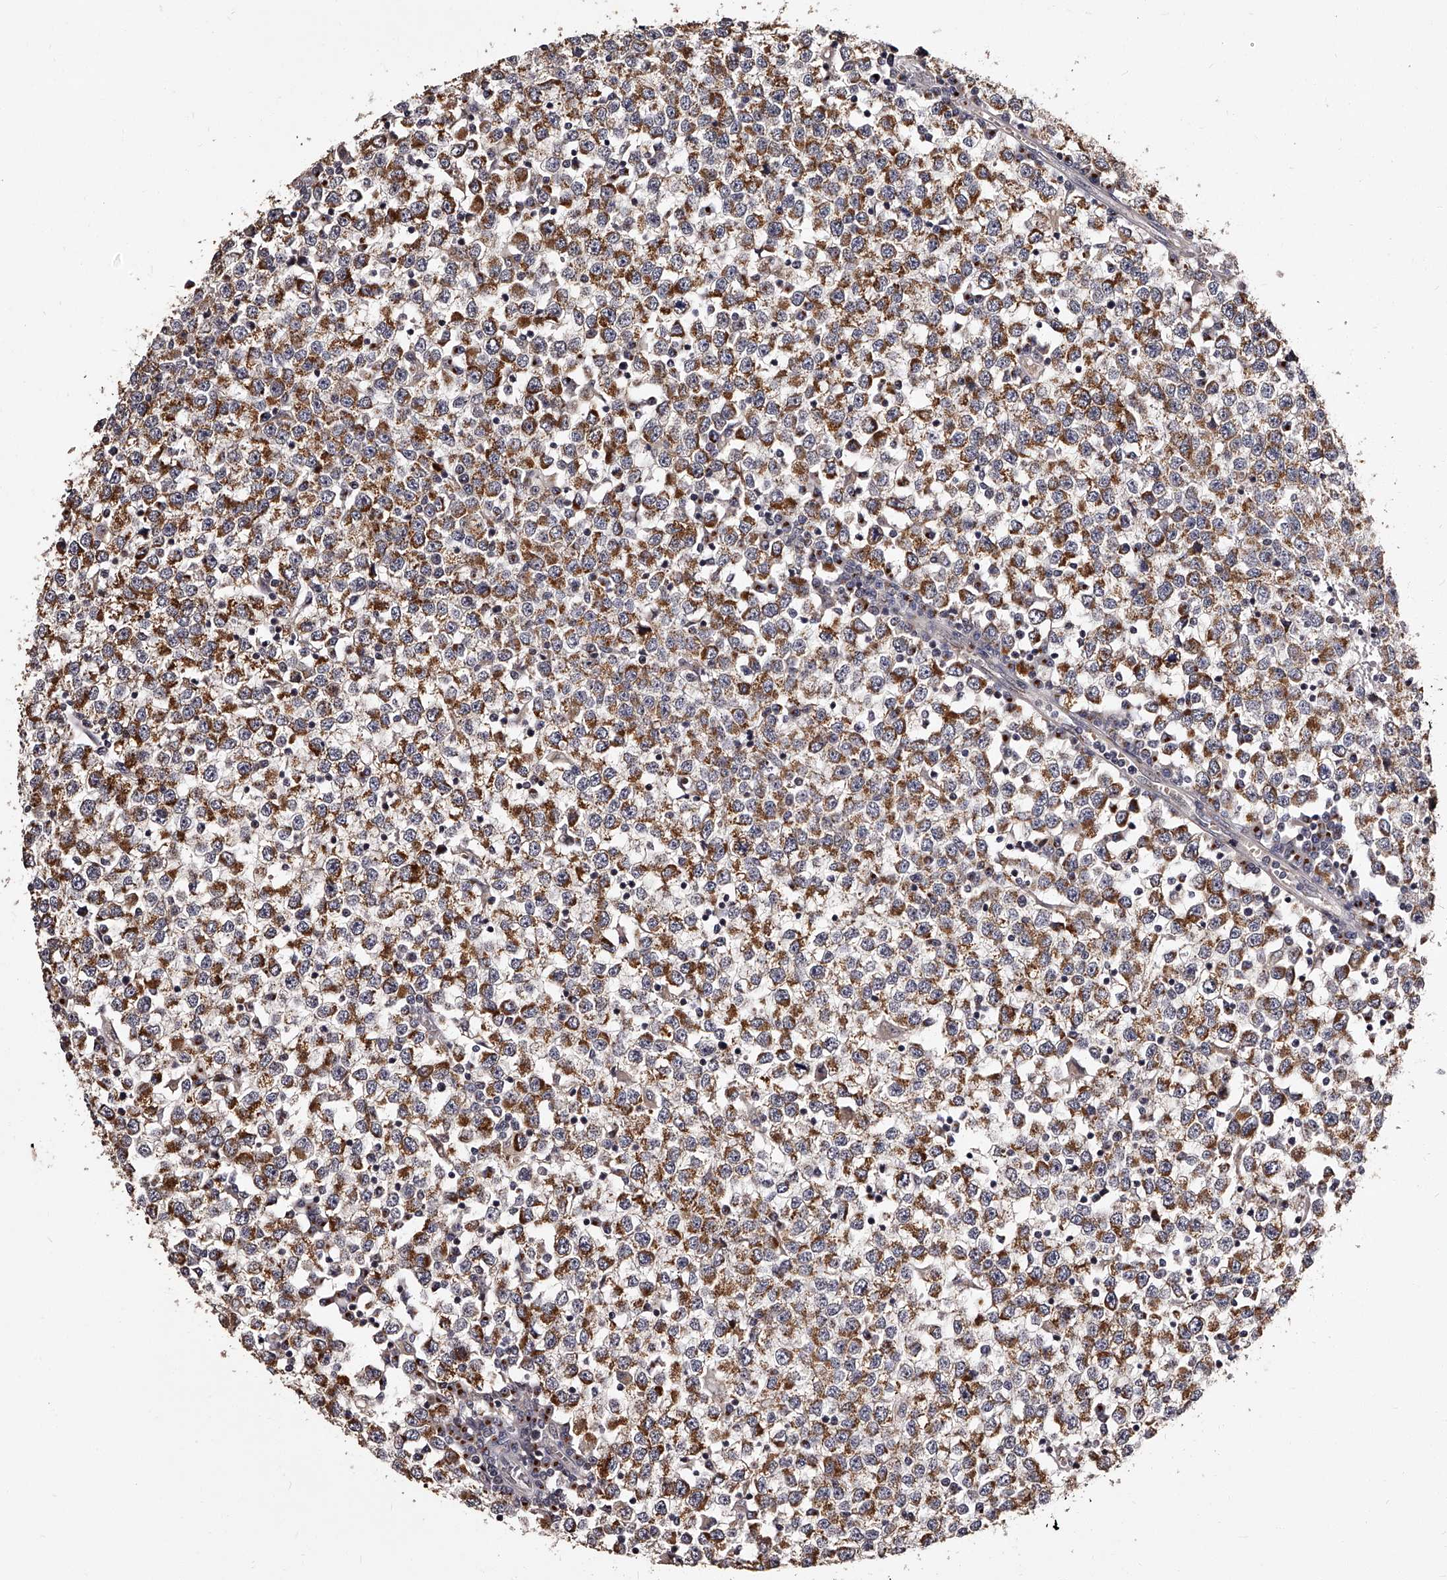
{"staining": {"intensity": "strong", "quantity": "25%-75%", "location": "cytoplasmic/membranous"}, "tissue": "testis cancer", "cell_type": "Tumor cells", "image_type": "cancer", "snomed": [{"axis": "morphology", "description": "Seminoma, NOS"}, {"axis": "topography", "description": "Testis"}], "caption": "Testis seminoma tissue demonstrates strong cytoplasmic/membranous expression in approximately 25%-75% of tumor cells The staining was performed using DAB (3,3'-diaminobenzidine) to visualize the protein expression in brown, while the nuclei were stained in blue with hematoxylin (Magnification: 20x).", "gene": "RSC1A1", "patient": {"sex": "male", "age": 65}}